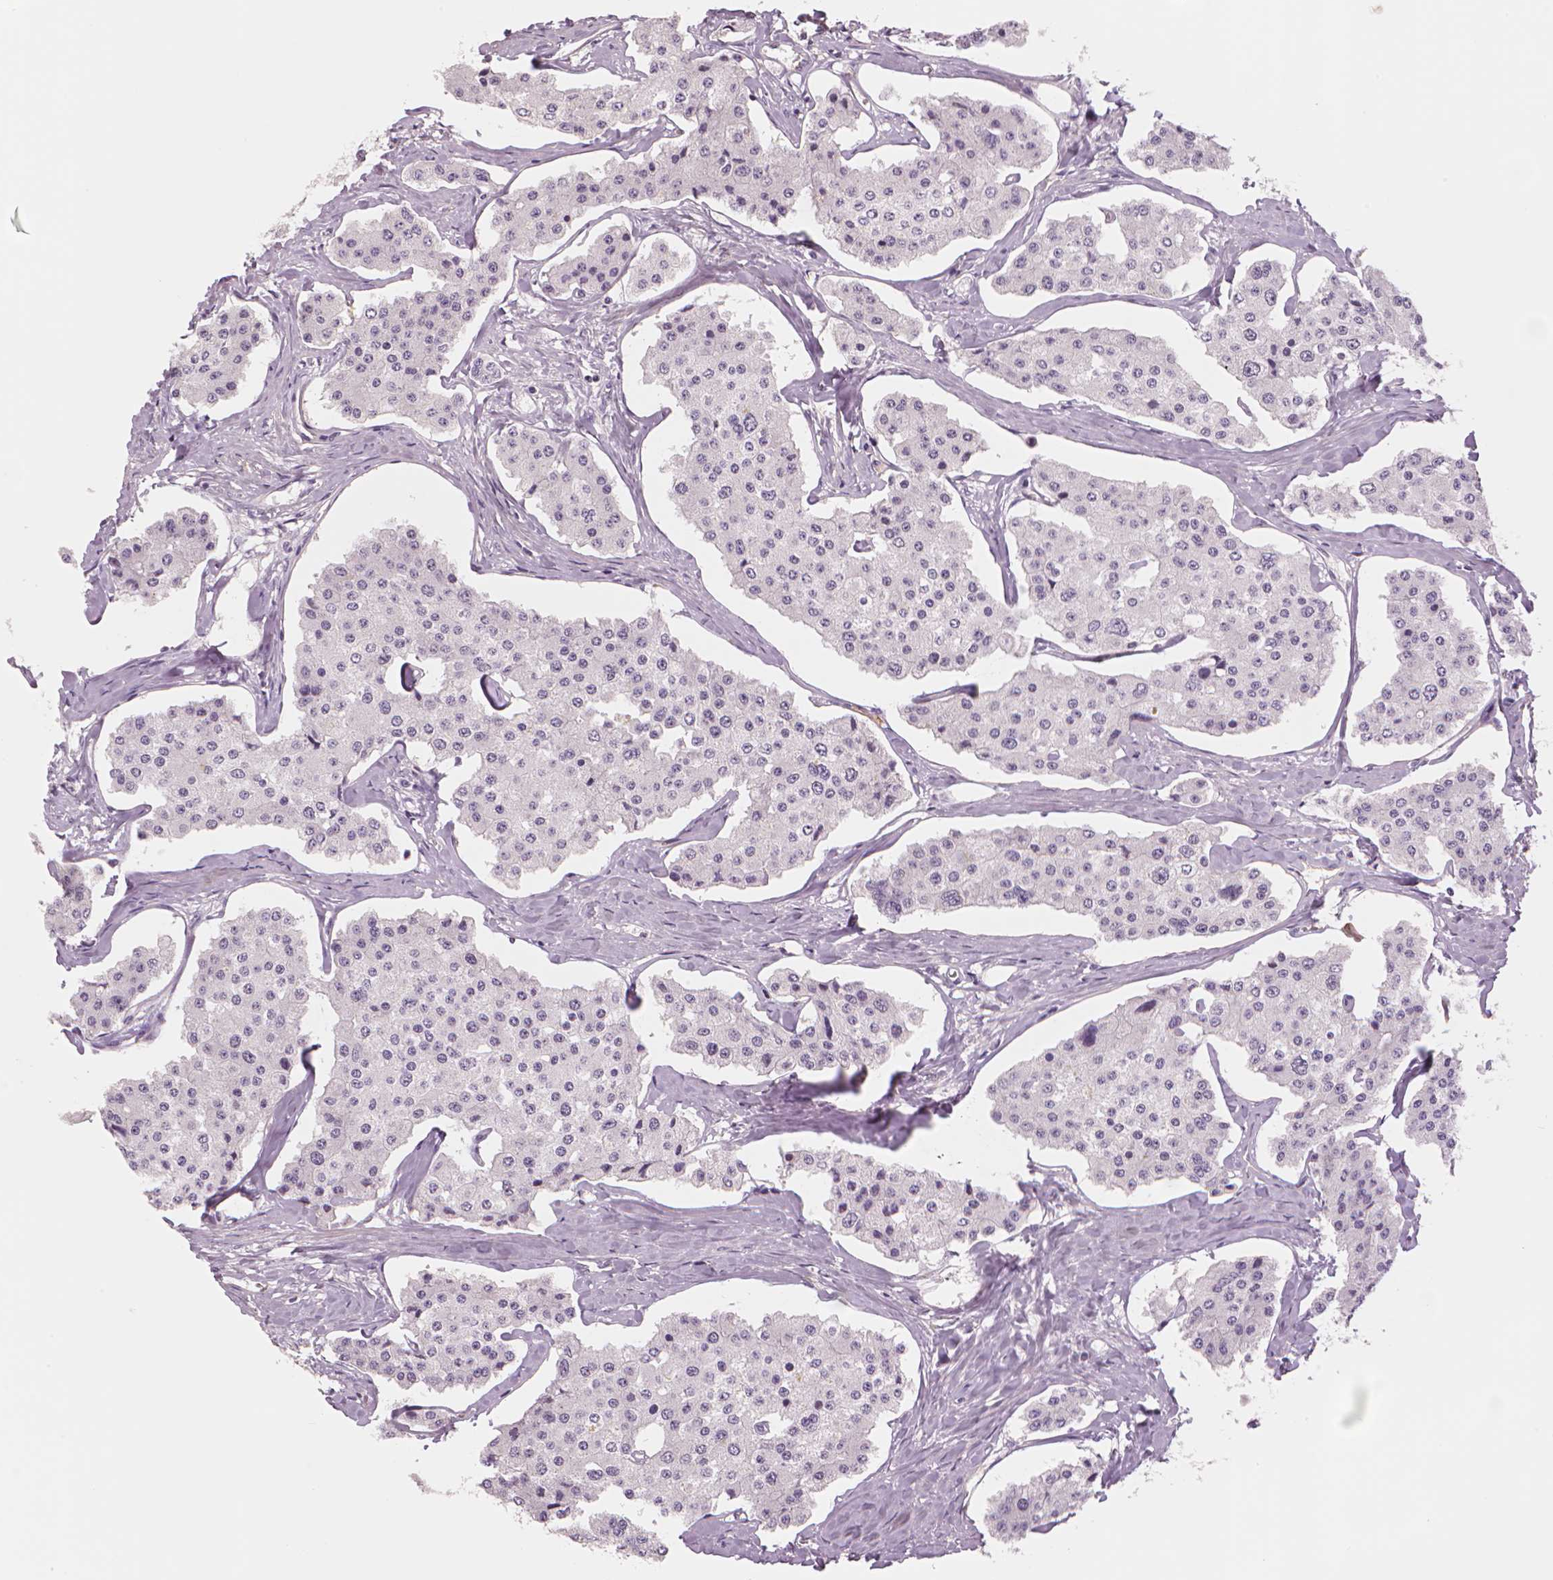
{"staining": {"intensity": "negative", "quantity": "none", "location": "none"}, "tissue": "carcinoid", "cell_type": "Tumor cells", "image_type": "cancer", "snomed": [{"axis": "morphology", "description": "Carcinoid, malignant, NOS"}, {"axis": "topography", "description": "Small intestine"}], "caption": "A histopathology image of carcinoid stained for a protein displays no brown staining in tumor cells.", "gene": "MKI67", "patient": {"sex": "female", "age": 65}}